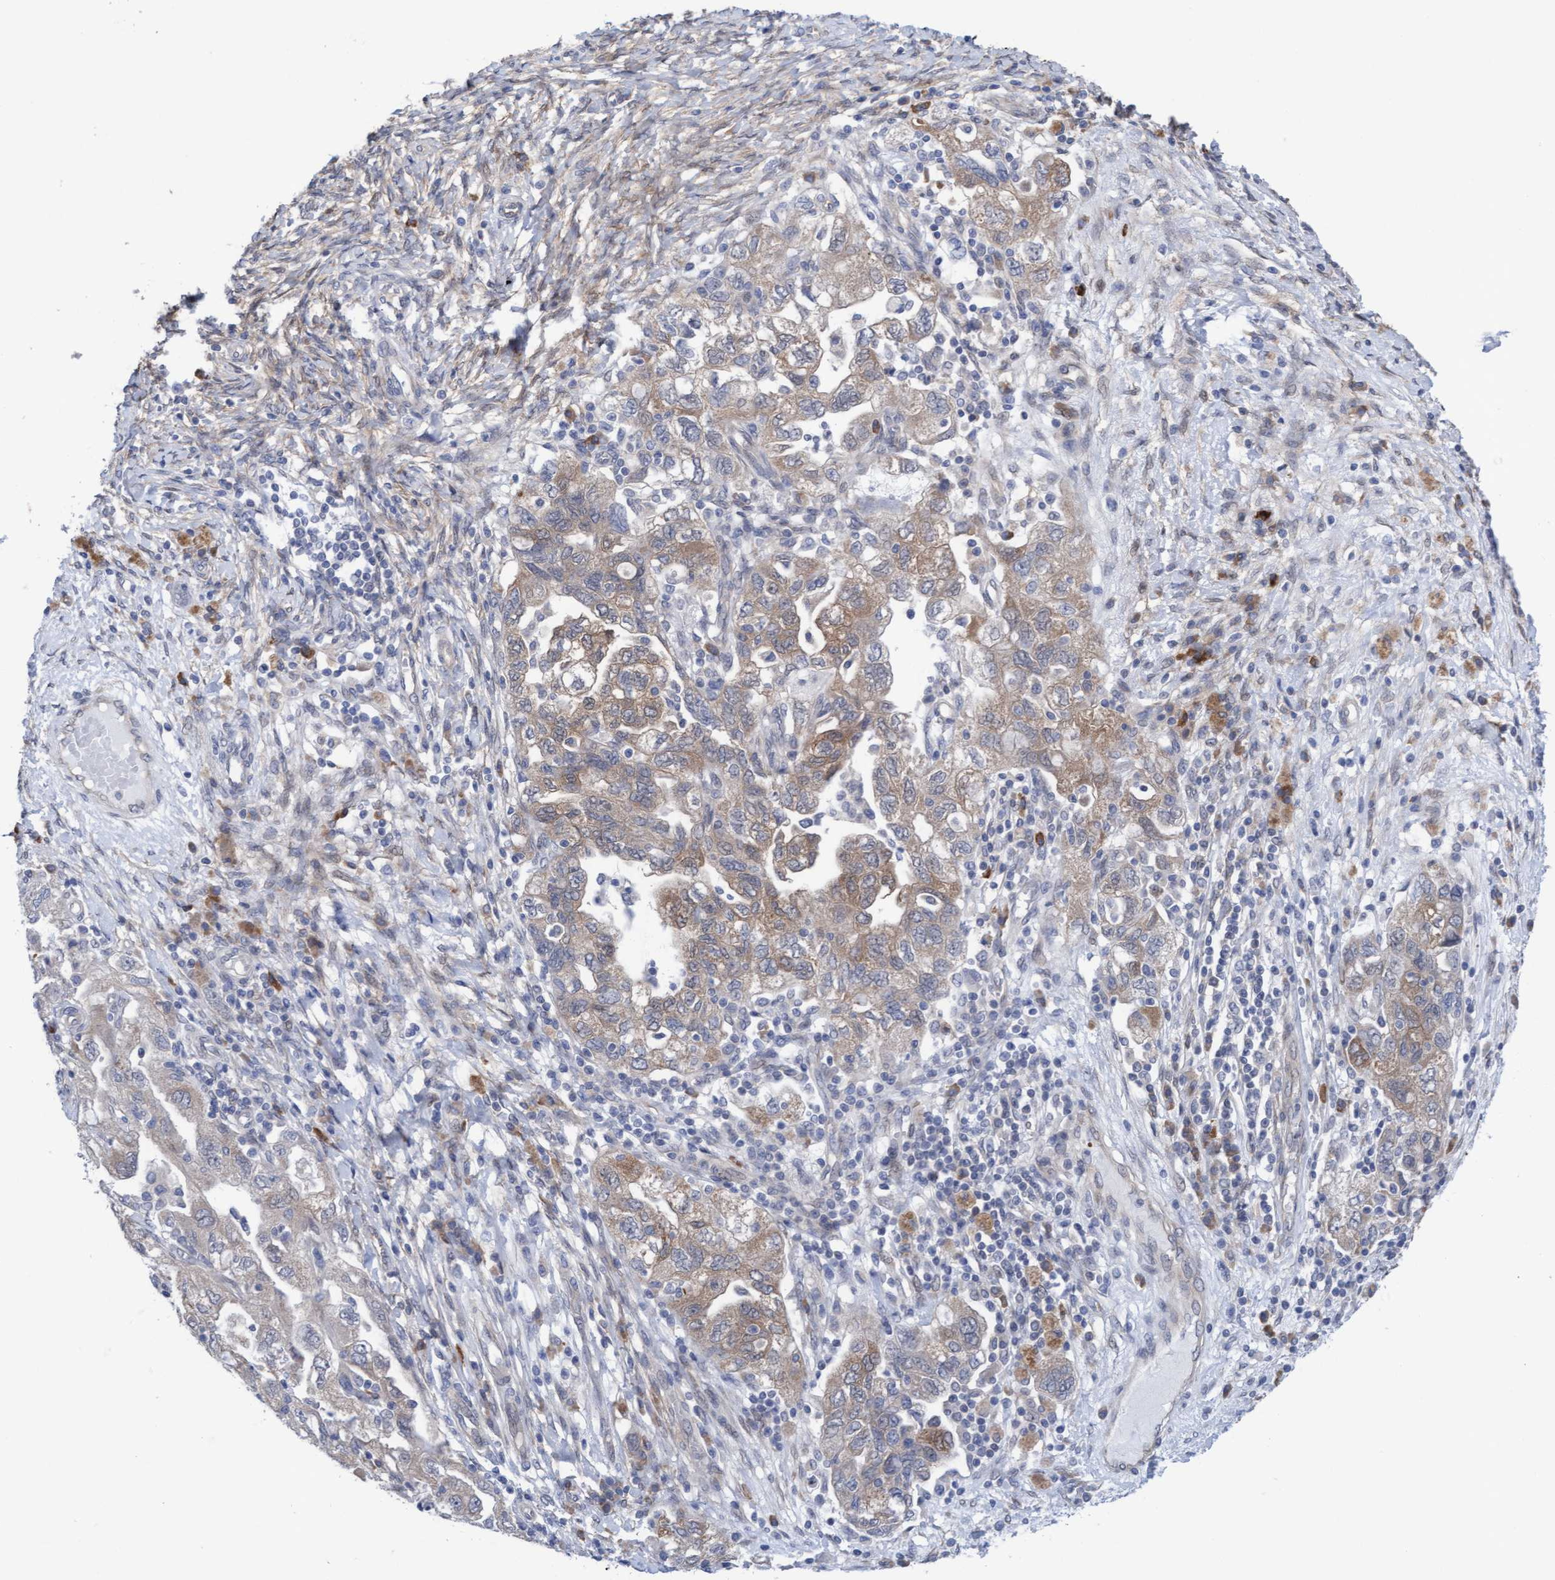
{"staining": {"intensity": "weak", "quantity": ">75%", "location": "cytoplasmic/membranous"}, "tissue": "ovarian cancer", "cell_type": "Tumor cells", "image_type": "cancer", "snomed": [{"axis": "morphology", "description": "Carcinoma, NOS"}, {"axis": "morphology", "description": "Cystadenocarcinoma, serous, NOS"}, {"axis": "topography", "description": "Ovary"}], "caption": "Immunohistochemical staining of human ovarian cancer (serous cystadenocarcinoma) exhibits low levels of weak cytoplasmic/membranous protein expression in about >75% of tumor cells.", "gene": "PLCD1", "patient": {"sex": "female", "age": 69}}